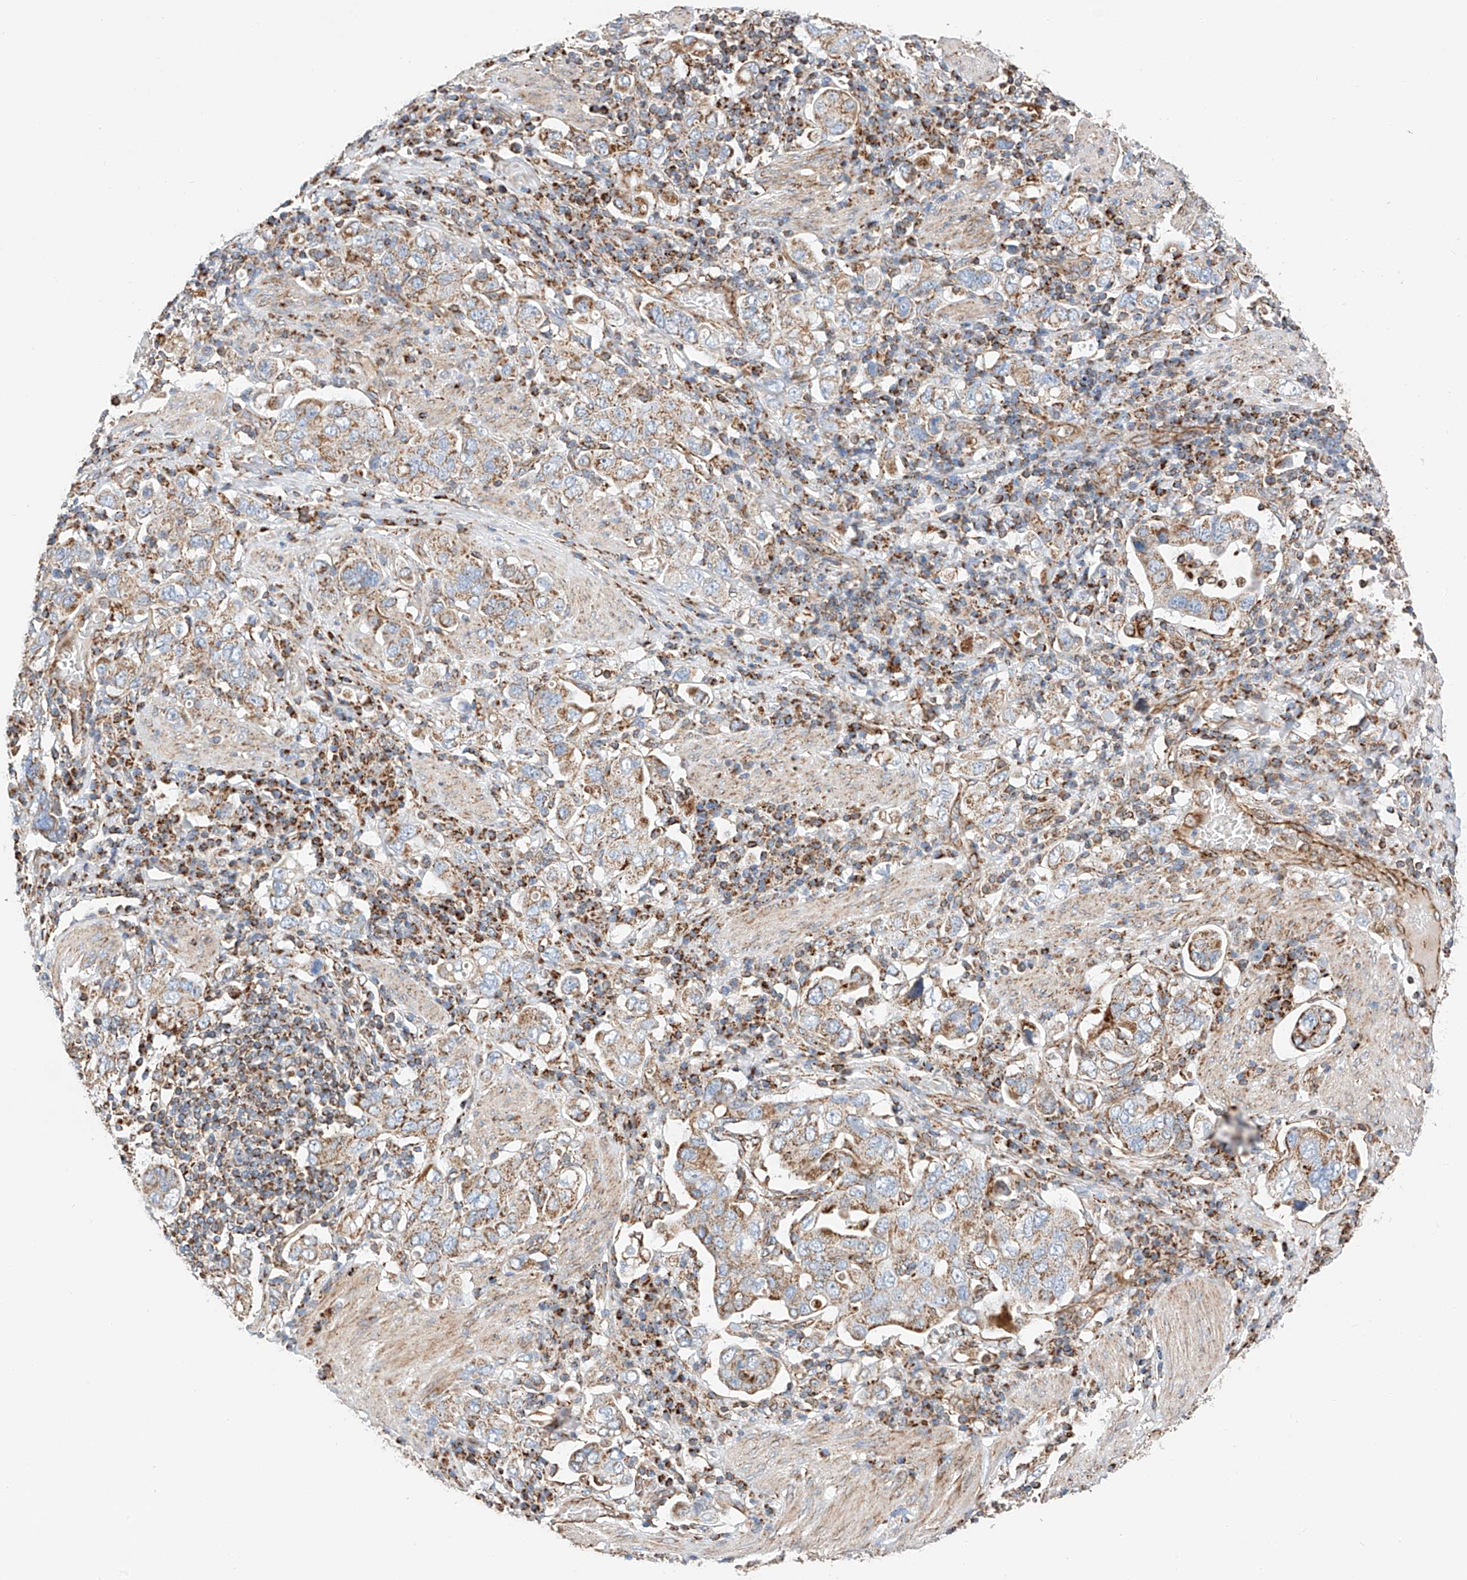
{"staining": {"intensity": "moderate", "quantity": "25%-75%", "location": "cytoplasmic/membranous"}, "tissue": "stomach cancer", "cell_type": "Tumor cells", "image_type": "cancer", "snomed": [{"axis": "morphology", "description": "Adenocarcinoma, NOS"}, {"axis": "topography", "description": "Stomach, upper"}], "caption": "About 25%-75% of tumor cells in stomach cancer exhibit moderate cytoplasmic/membranous protein staining as visualized by brown immunohistochemical staining.", "gene": "NDUFV3", "patient": {"sex": "male", "age": 62}}